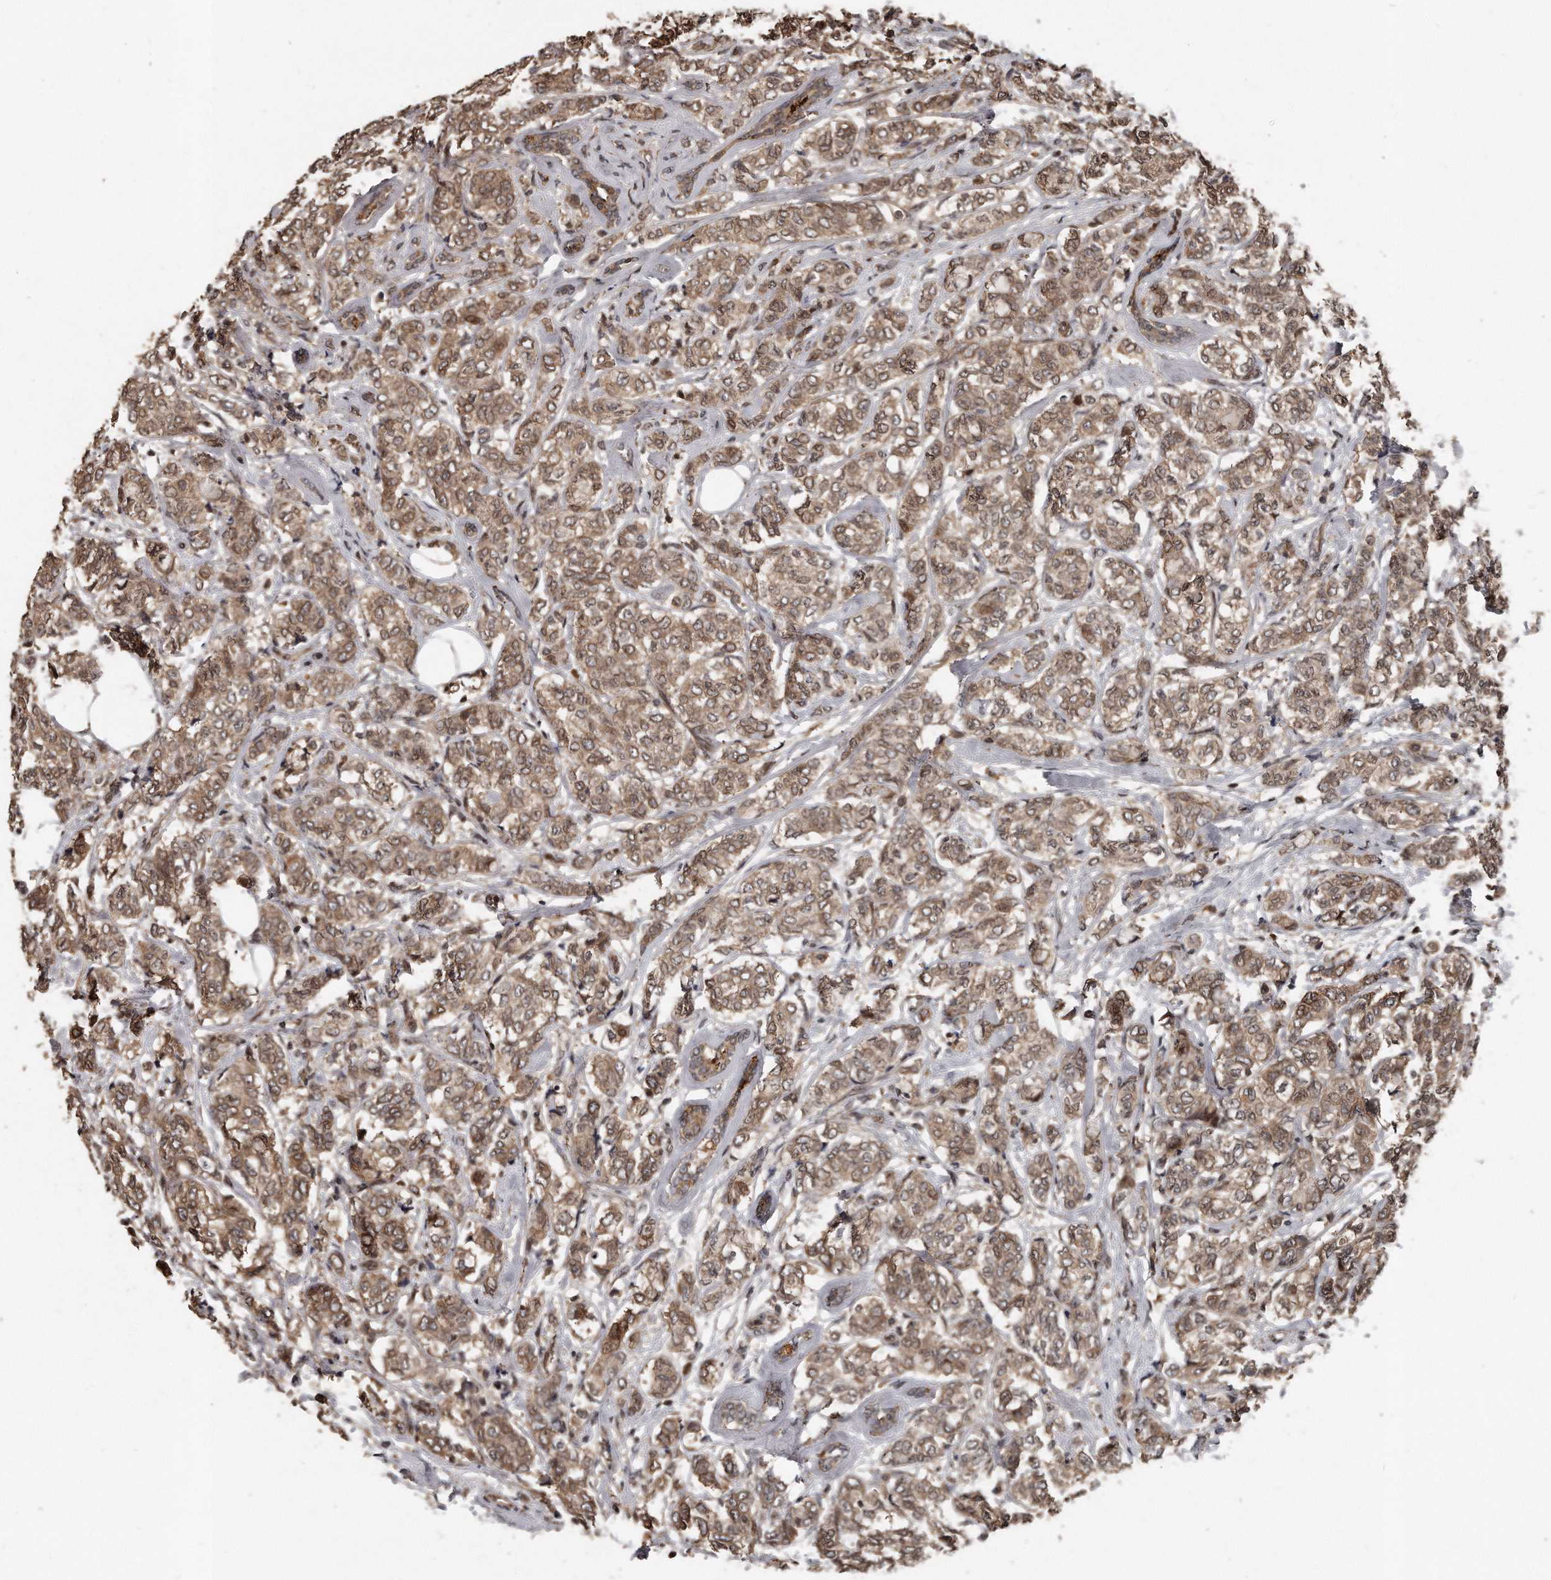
{"staining": {"intensity": "moderate", "quantity": ">75%", "location": "cytoplasmic/membranous,nuclear"}, "tissue": "breast cancer", "cell_type": "Tumor cells", "image_type": "cancer", "snomed": [{"axis": "morphology", "description": "Lobular carcinoma"}, {"axis": "topography", "description": "Breast"}], "caption": "Immunohistochemistry image of breast cancer (lobular carcinoma) stained for a protein (brown), which reveals medium levels of moderate cytoplasmic/membranous and nuclear positivity in approximately >75% of tumor cells.", "gene": "GCH1", "patient": {"sex": "female", "age": 60}}